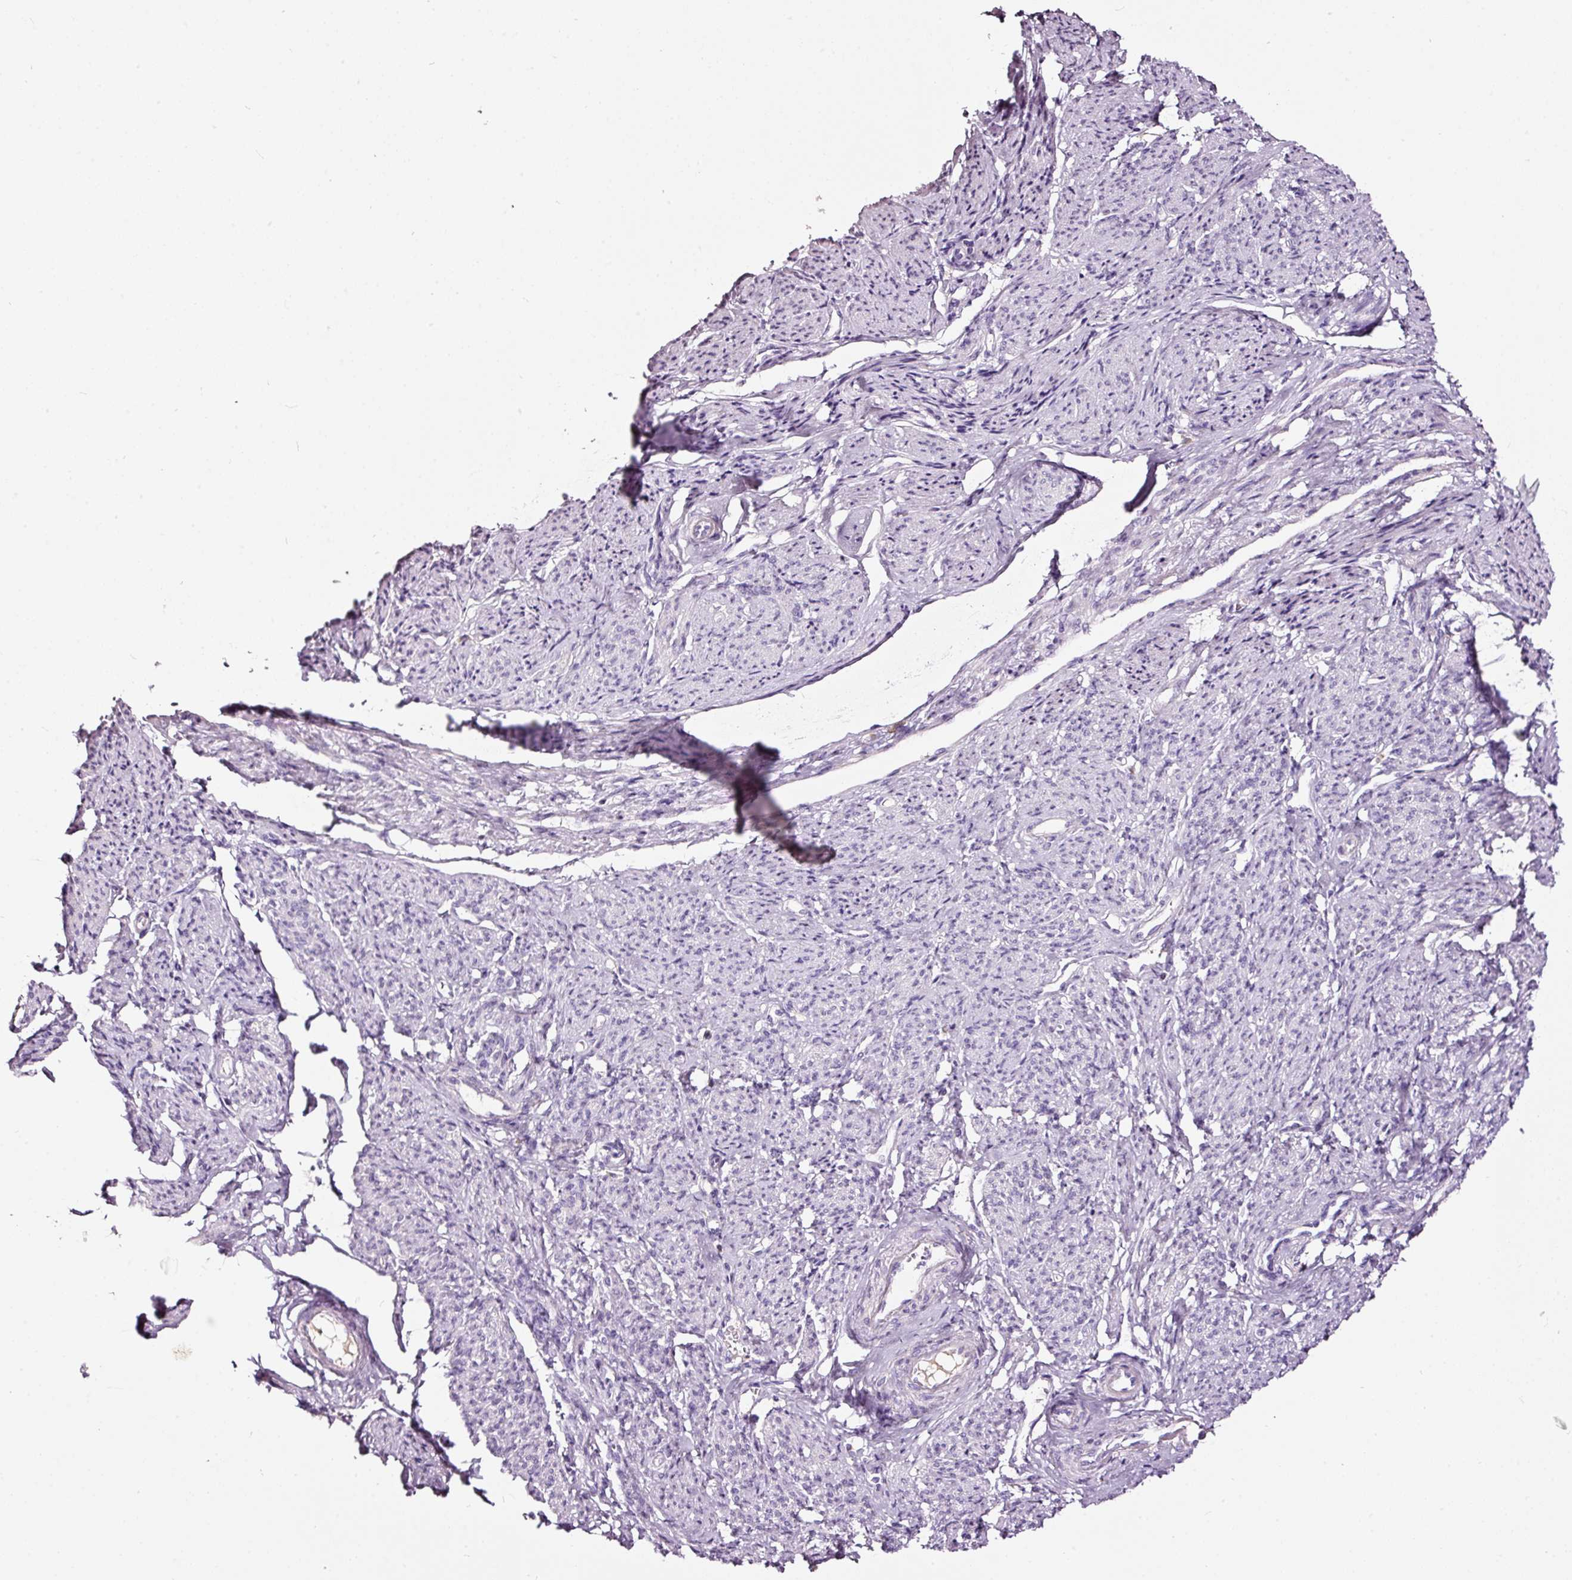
{"staining": {"intensity": "negative", "quantity": "none", "location": "none"}, "tissue": "smooth muscle", "cell_type": "Smooth muscle cells", "image_type": "normal", "snomed": [{"axis": "morphology", "description": "Normal tissue, NOS"}, {"axis": "topography", "description": "Smooth muscle"}], "caption": "High power microscopy histopathology image of an immunohistochemistry micrograph of unremarkable smooth muscle, revealing no significant expression in smooth muscle cells. Nuclei are stained in blue.", "gene": "LAMP3", "patient": {"sex": "female", "age": 65}}